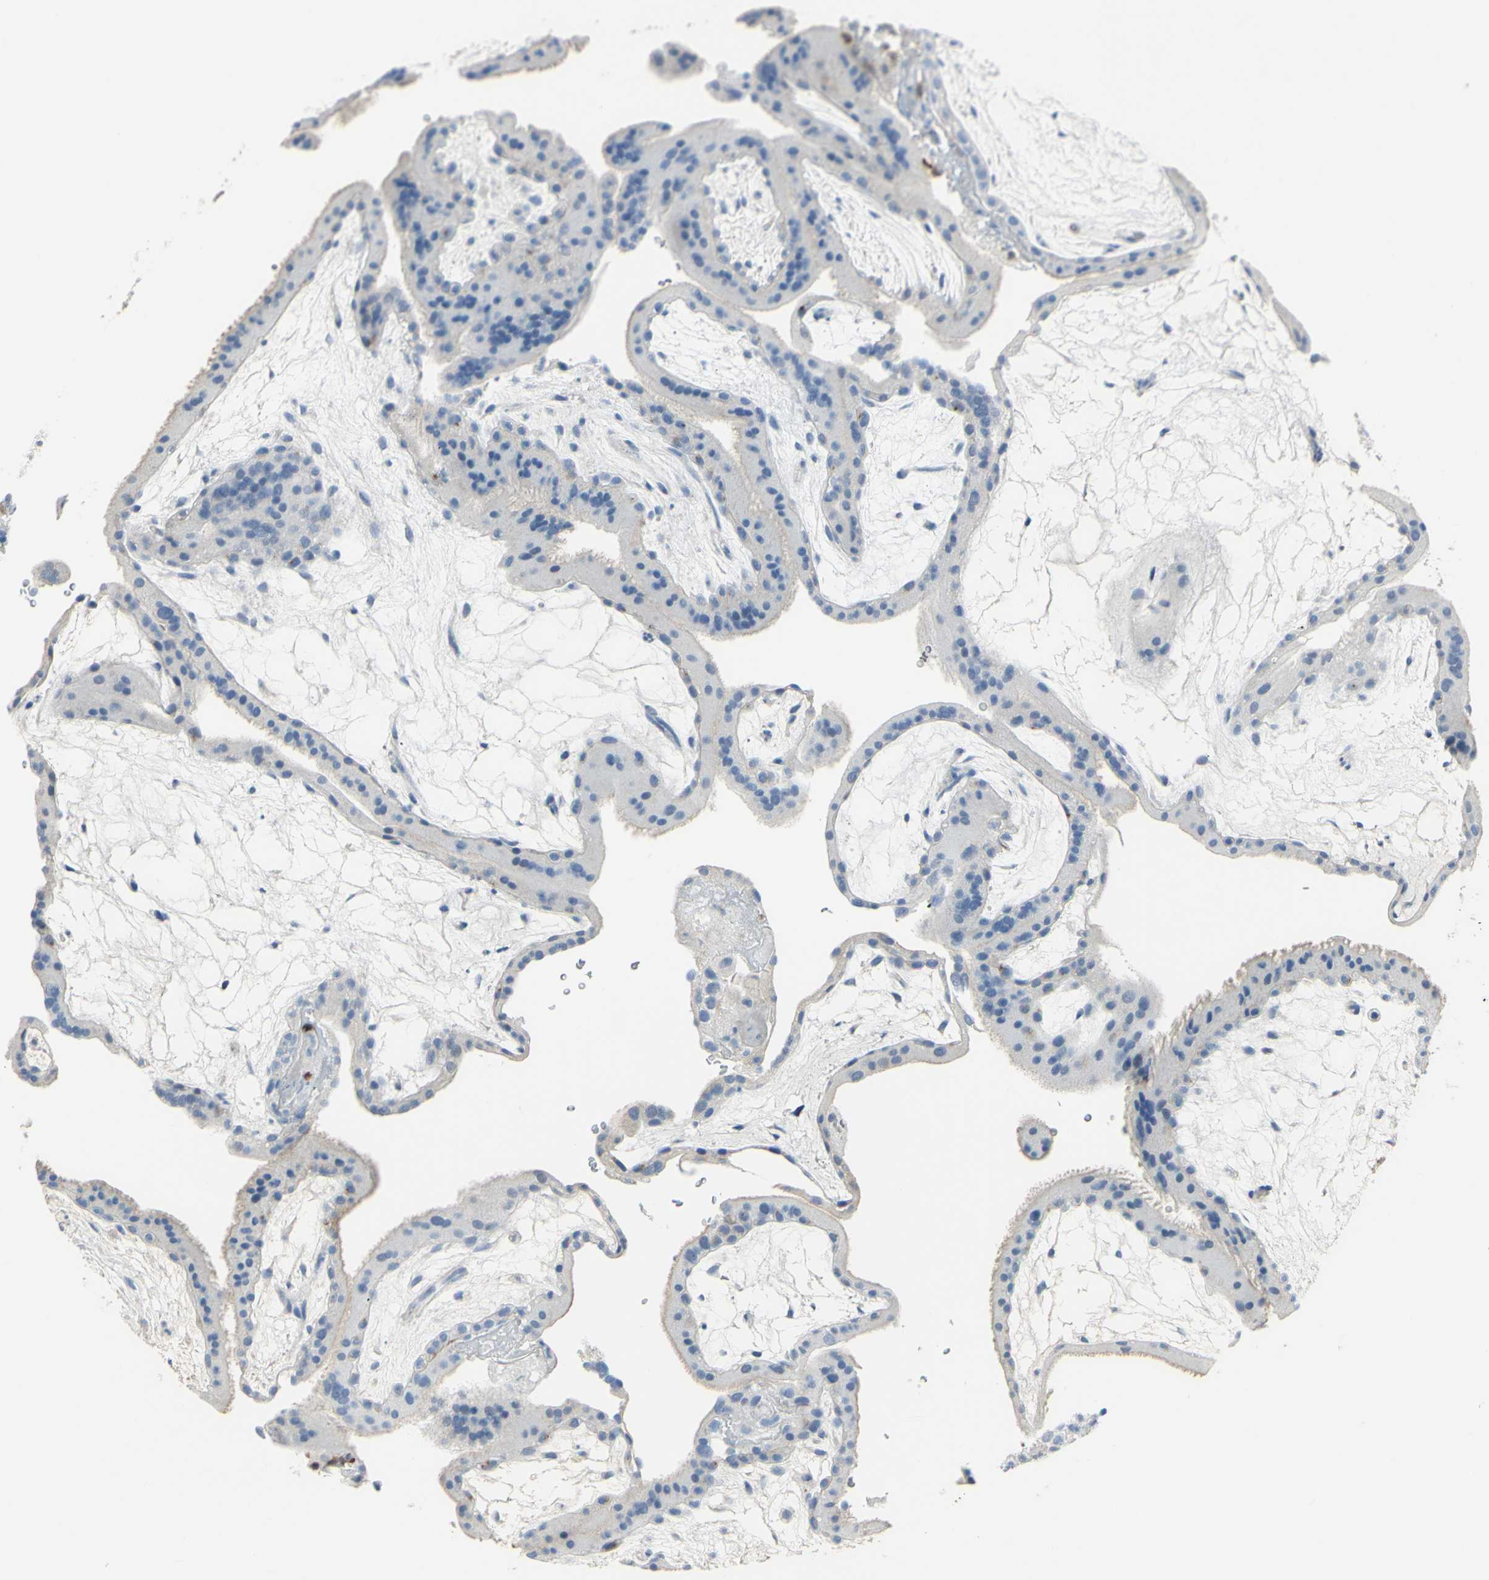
{"staining": {"intensity": "negative", "quantity": "none", "location": "none"}, "tissue": "placenta", "cell_type": "Decidual cells", "image_type": "normal", "snomed": [{"axis": "morphology", "description": "Normal tissue, NOS"}, {"axis": "topography", "description": "Placenta"}], "caption": "Protein analysis of unremarkable placenta displays no significant expression in decidual cells.", "gene": "ZNF557", "patient": {"sex": "female", "age": 19}}